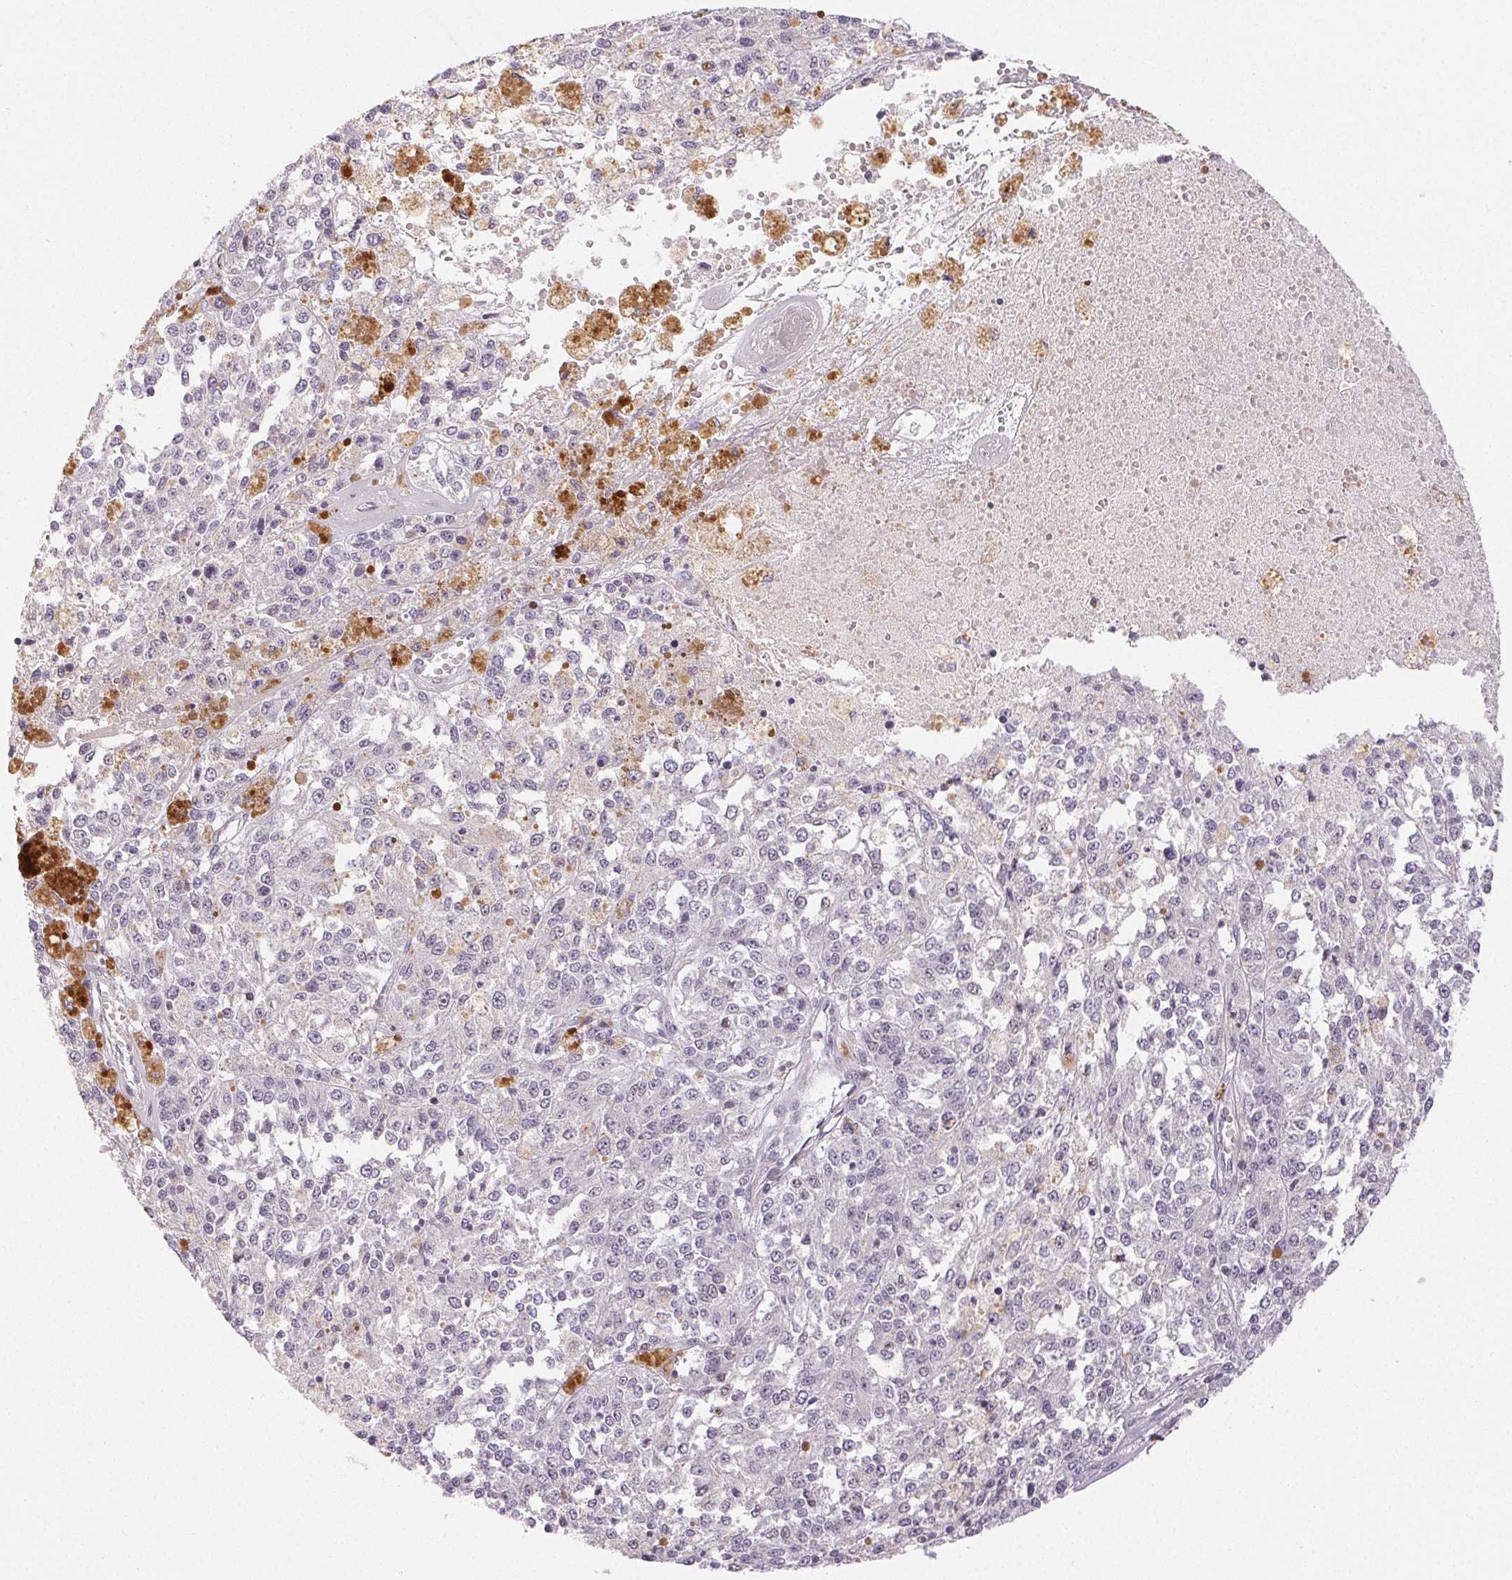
{"staining": {"intensity": "negative", "quantity": "none", "location": "none"}, "tissue": "melanoma", "cell_type": "Tumor cells", "image_type": "cancer", "snomed": [{"axis": "morphology", "description": "Malignant melanoma, Metastatic site"}, {"axis": "topography", "description": "Lymph node"}], "caption": "IHC of human malignant melanoma (metastatic site) shows no staining in tumor cells.", "gene": "RPGRIP1", "patient": {"sex": "female", "age": 64}}